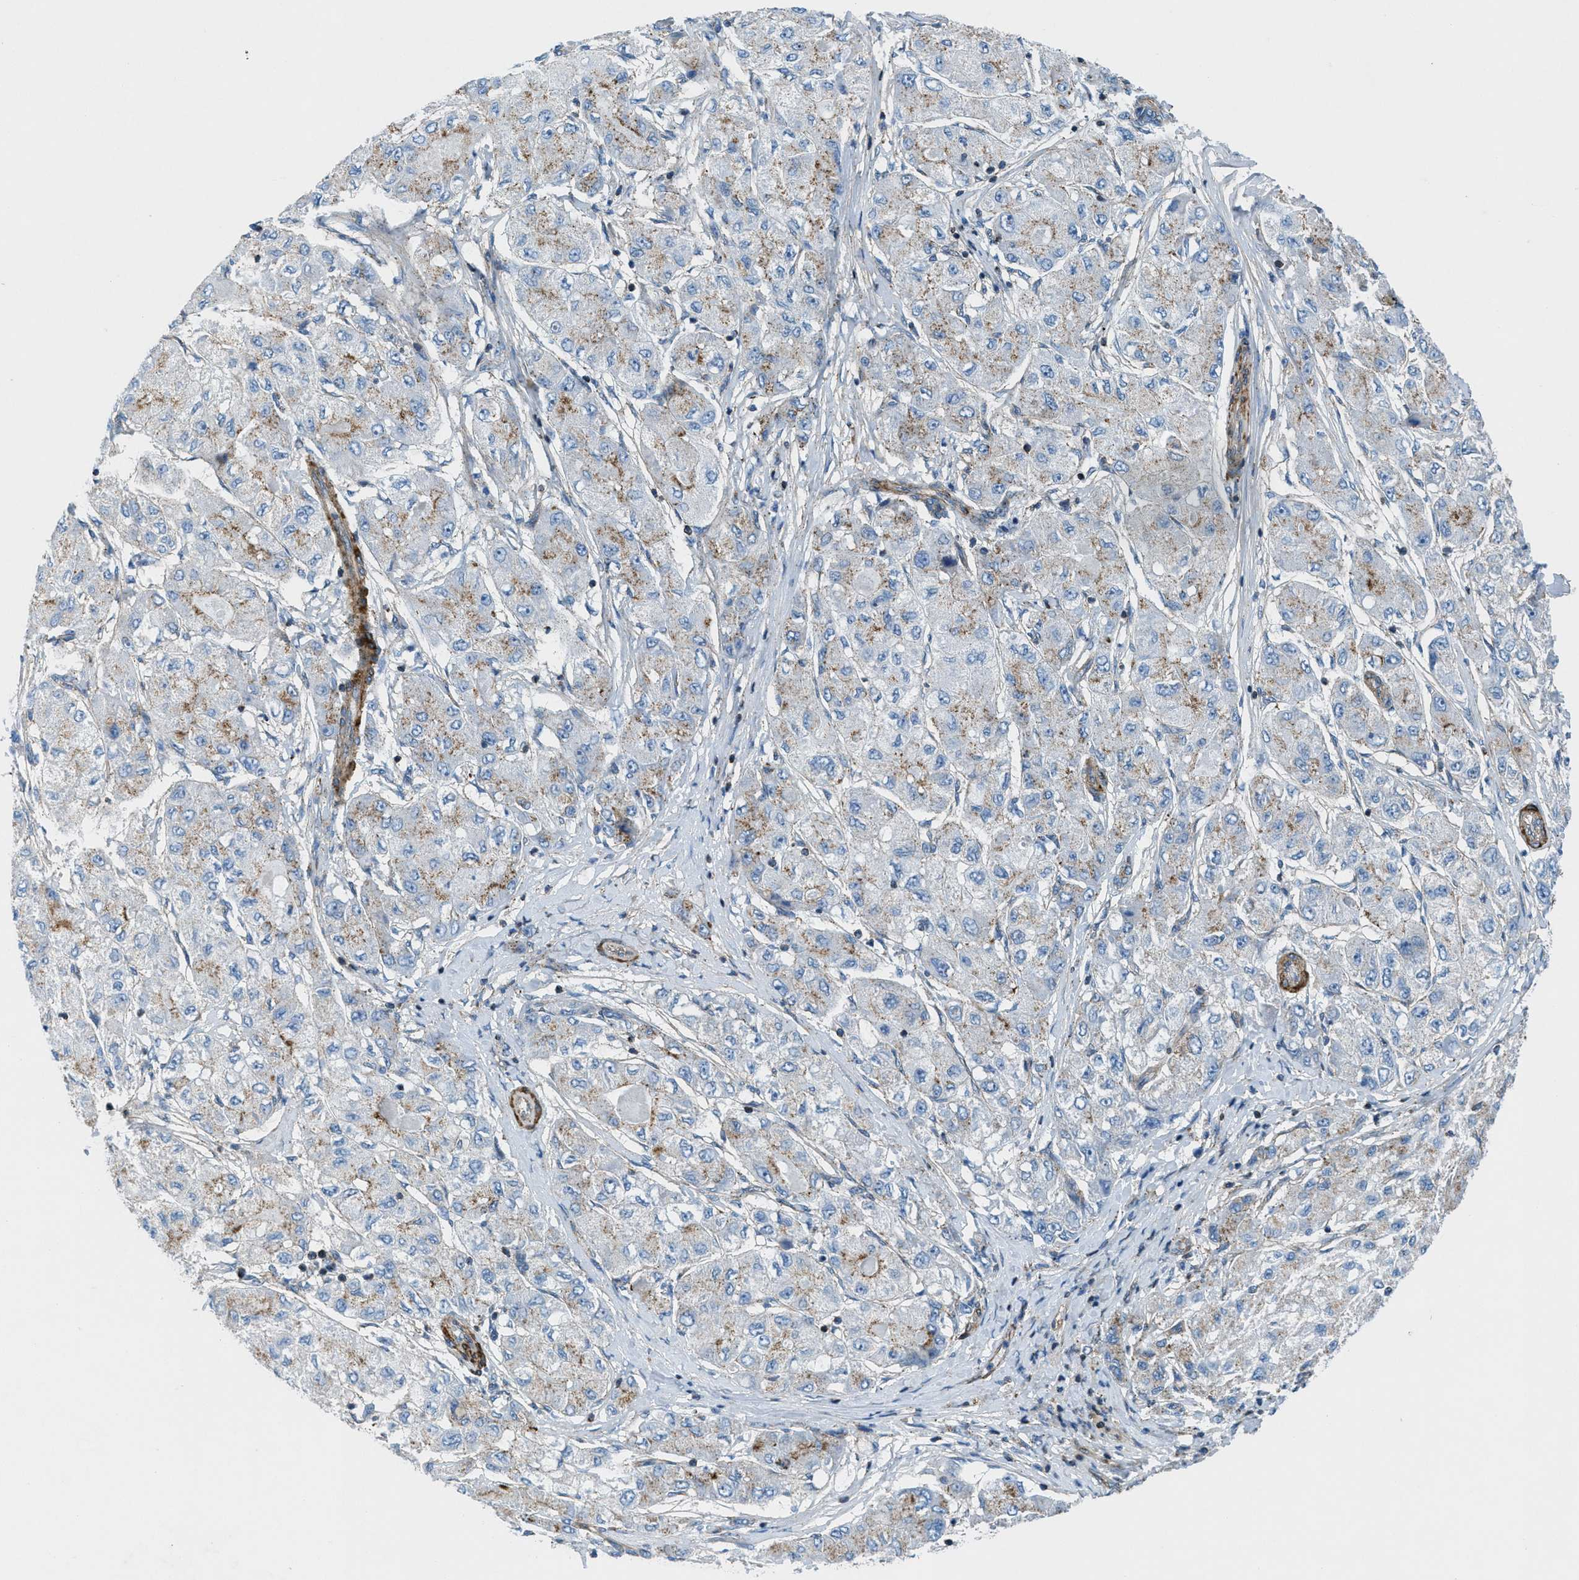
{"staining": {"intensity": "weak", "quantity": "25%-75%", "location": "cytoplasmic/membranous"}, "tissue": "liver cancer", "cell_type": "Tumor cells", "image_type": "cancer", "snomed": [{"axis": "morphology", "description": "Carcinoma, Hepatocellular, NOS"}, {"axis": "topography", "description": "Liver"}], "caption": "Approximately 25%-75% of tumor cells in human liver hepatocellular carcinoma exhibit weak cytoplasmic/membranous protein expression as visualized by brown immunohistochemical staining.", "gene": "MFSD13A", "patient": {"sex": "male", "age": 80}}